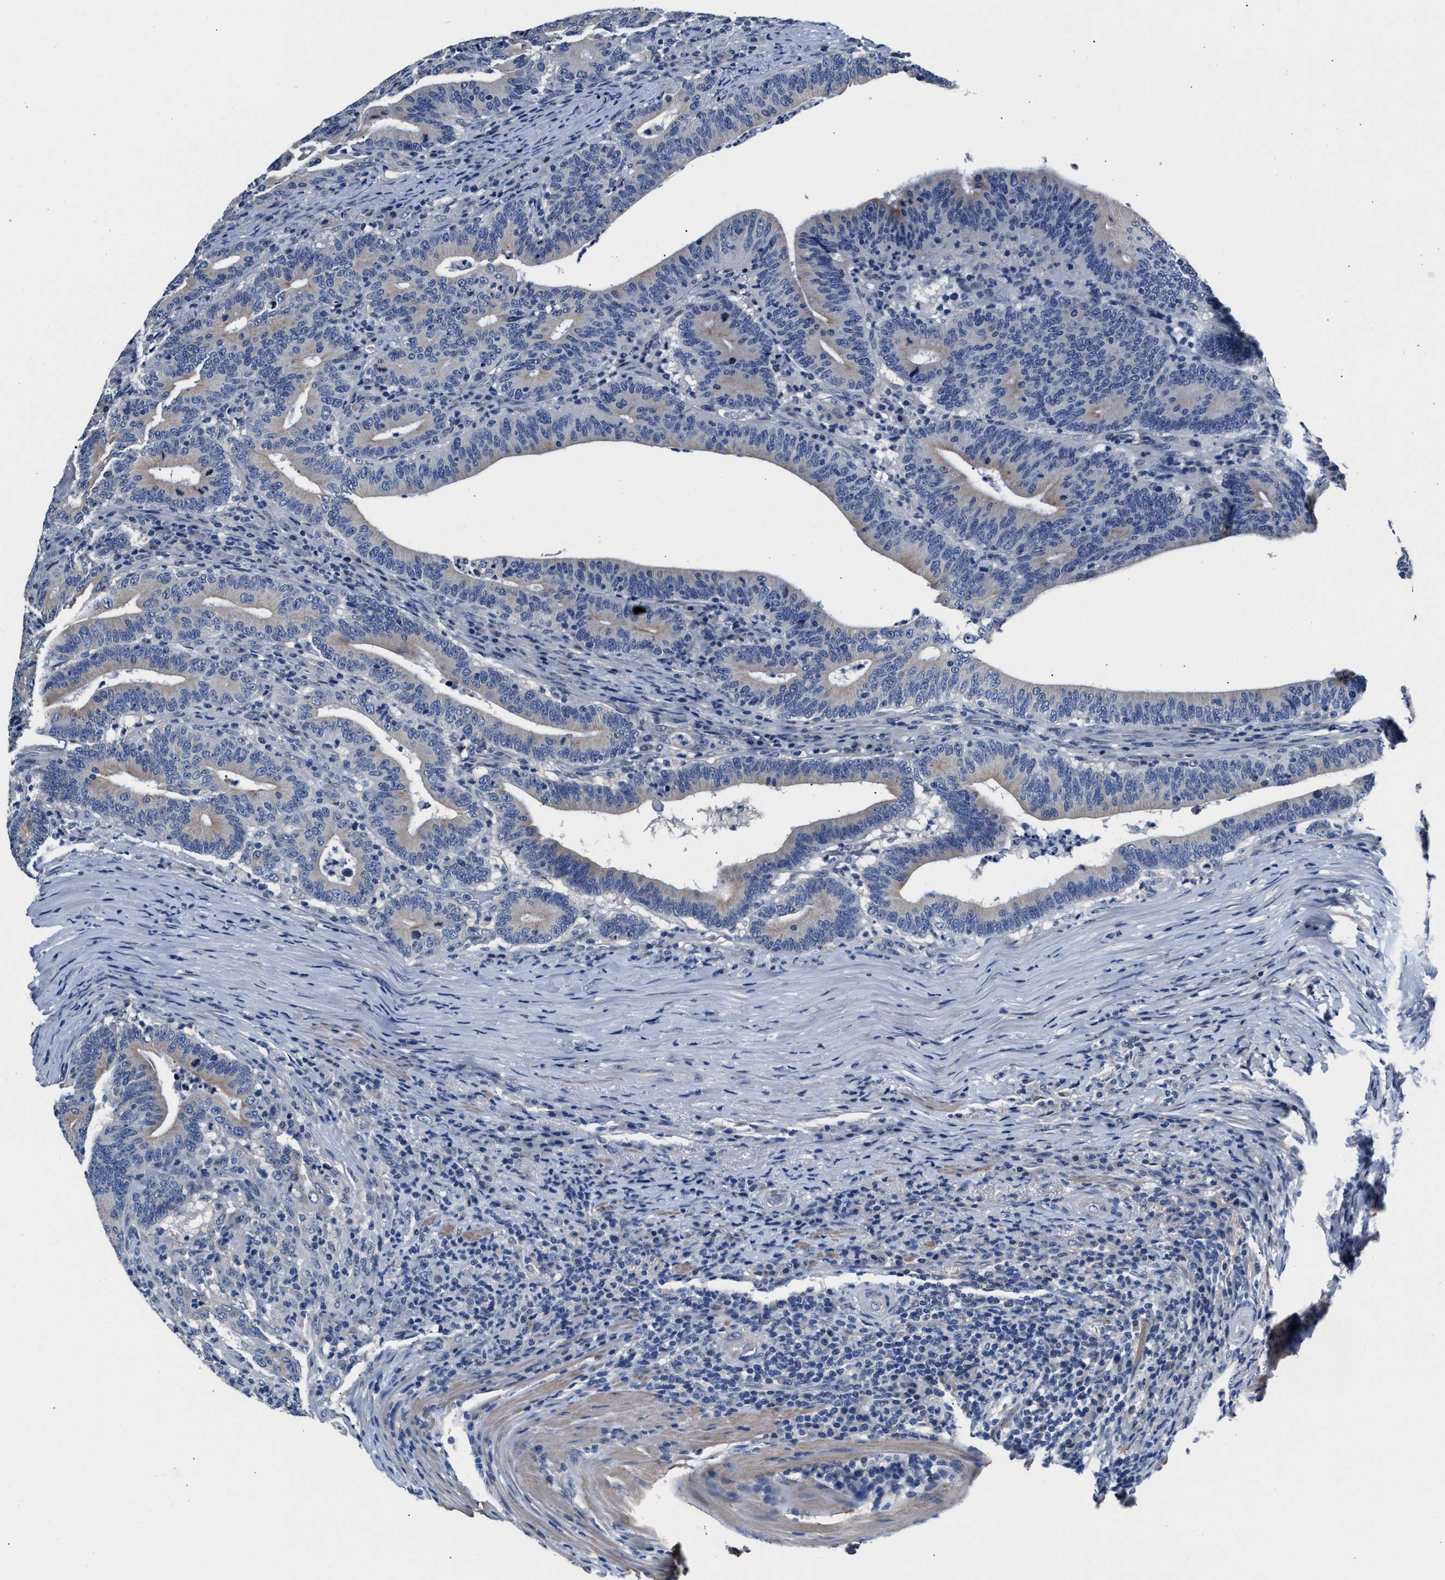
{"staining": {"intensity": "weak", "quantity": "25%-75%", "location": "cytoplasmic/membranous"}, "tissue": "colorectal cancer", "cell_type": "Tumor cells", "image_type": "cancer", "snomed": [{"axis": "morphology", "description": "Adenocarcinoma, NOS"}, {"axis": "topography", "description": "Colon"}], "caption": "IHC staining of adenocarcinoma (colorectal), which demonstrates low levels of weak cytoplasmic/membranous expression in approximately 25%-75% of tumor cells indicating weak cytoplasmic/membranous protein staining. The staining was performed using DAB (brown) for protein detection and nuclei were counterstained in hematoxylin (blue).", "gene": "MYH3", "patient": {"sex": "female", "age": 66}}